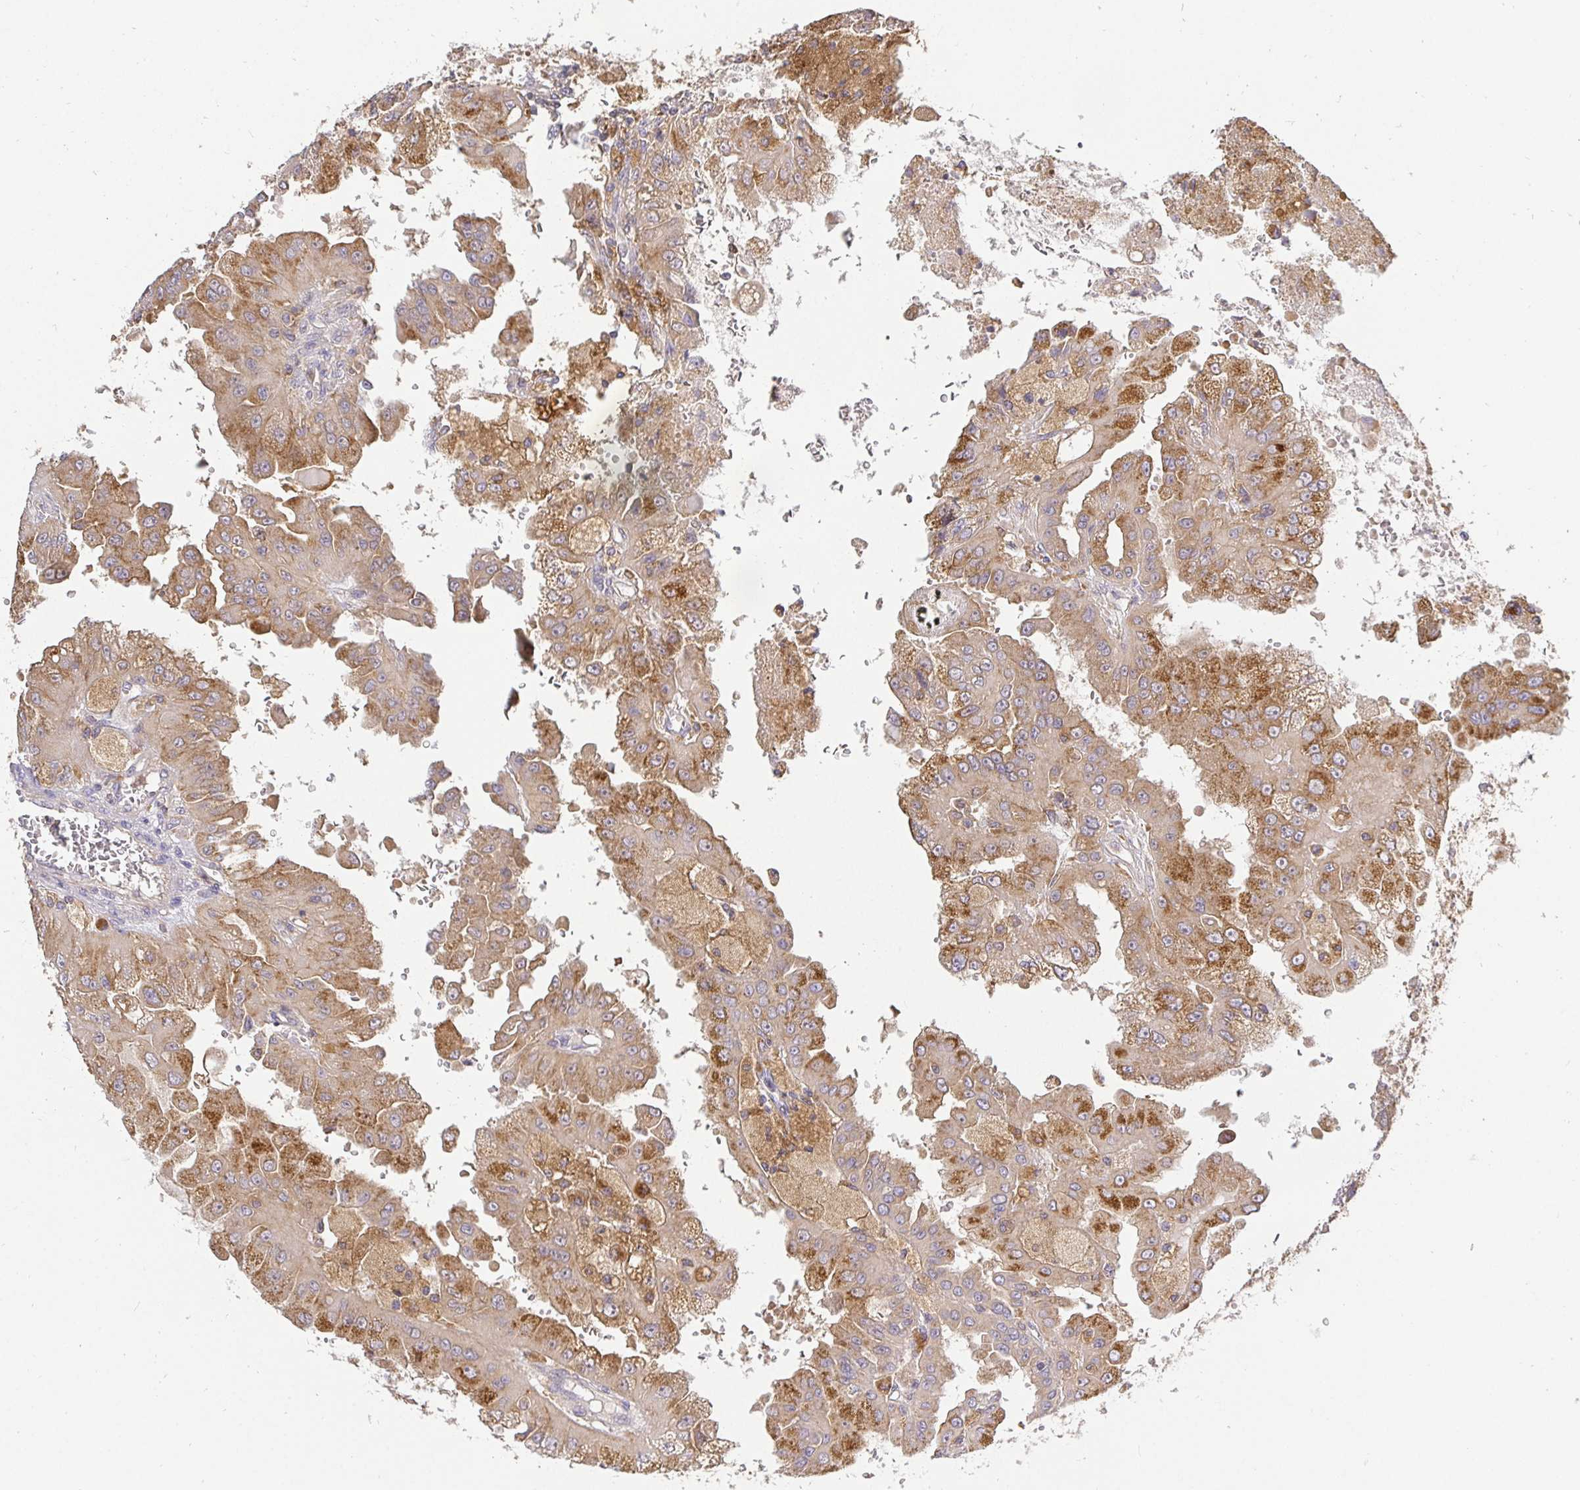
{"staining": {"intensity": "moderate", "quantity": "25%-75%", "location": "cytoplasmic/membranous"}, "tissue": "renal cancer", "cell_type": "Tumor cells", "image_type": "cancer", "snomed": [{"axis": "morphology", "description": "Adenocarcinoma, NOS"}, {"axis": "topography", "description": "Kidney"}], "caption": "Brown immunohistochemical staining in human renal cancer (adenocarcinoma) displays moderate cytoplasmic/membranous staining in approximately 25%-75% of tumor cells.", "gene": "ATP6V1F", "patient": {"sex": "male", "age": 58}}